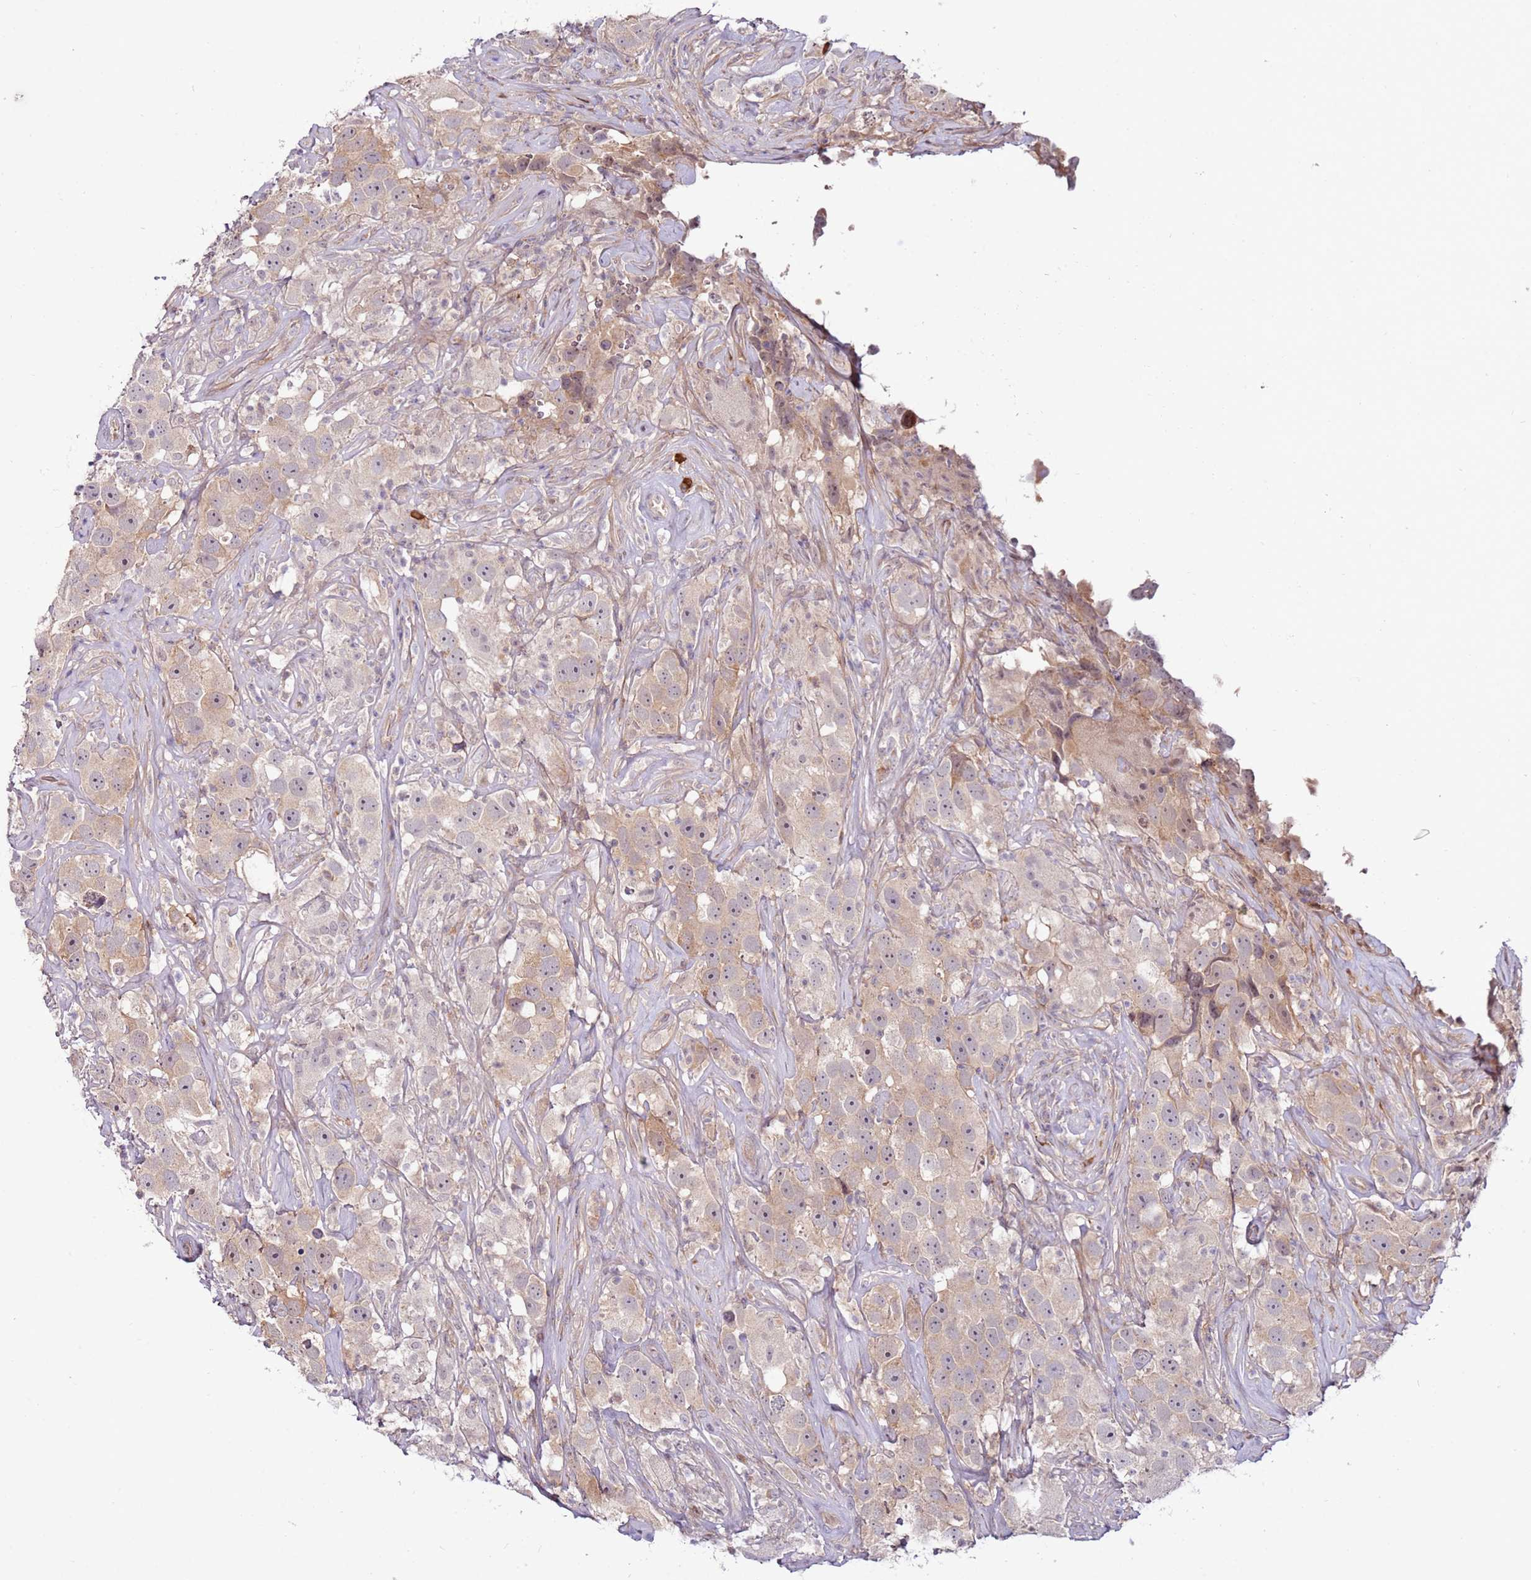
{"staining": {"intensity": "weak", "quantity": "<25%", "location": "cytoplasmic/membranous"}, "tissue": "testis cancer", "cell_type": "Tumor cells", "image_type": "cancer", "snomed": [{"axis": "morphology", "description": "Seminoma, NOS"}, {"axis": "topography", "description": "Testis"}], "caption": "Immunohistochemical staining of seminoma (testis) displays no significant staining in tumor cells.", "gene": "MTG2", "patient": {"sex": "male", "age": 49}}